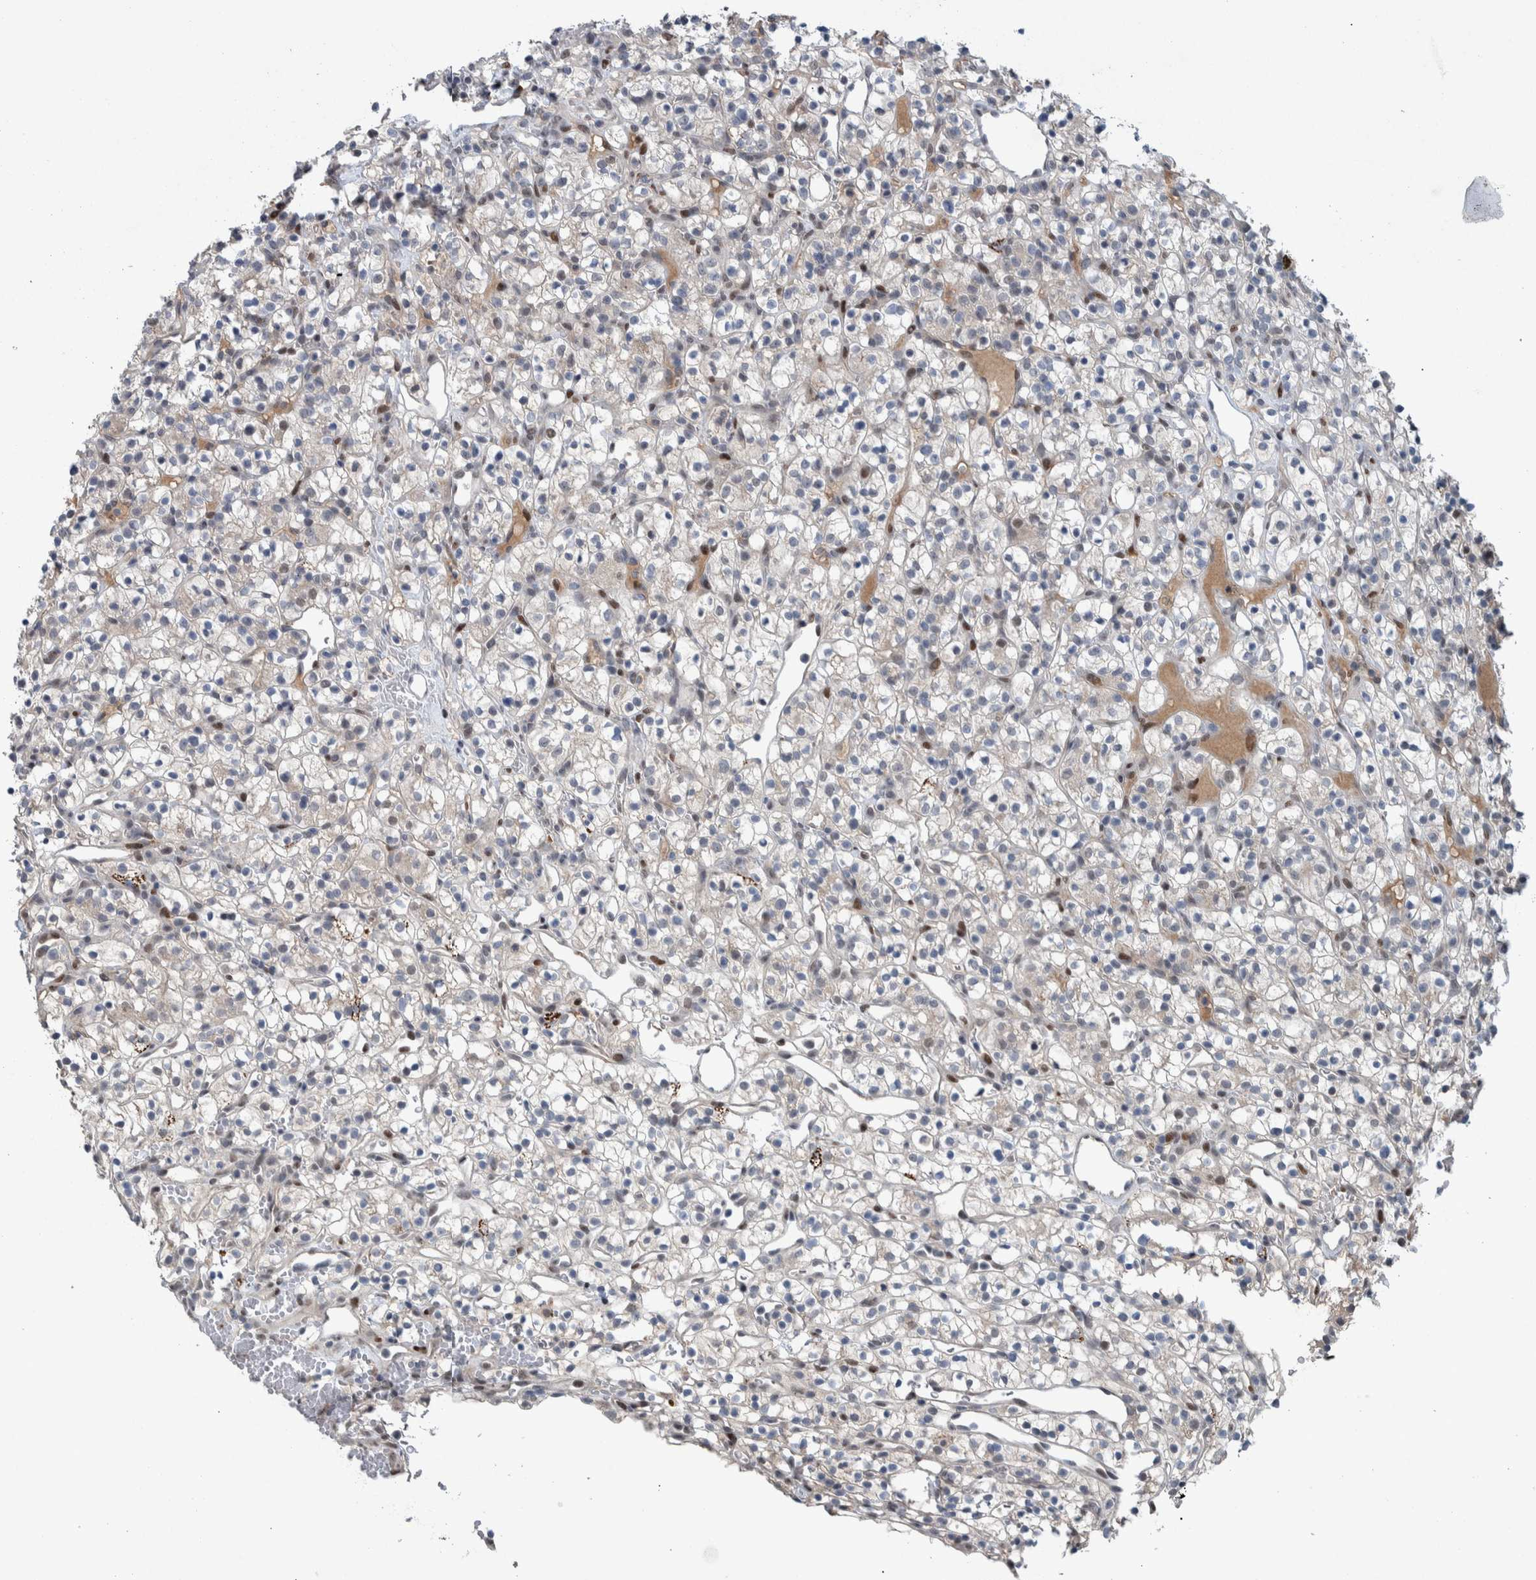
{"staining": {"intensity": "weak", "quantity": "<25%", "location": "cytoplasmic/membranous,nuclear"}, "tissue": "renal cancer", "cell_type": "Tumor cells", "image_type": "cancer", "snomed": [{"axis": "morphology", "description": "Adenocarcinoma, NOS"}, {"axis": "topography", "description": "Kidney"}], "caption": "A photomicrograph of human renal adenocarcinoma is negative for staining in tumor cells.", "gene": "ESRP1", "patient": {"sex": "female", "age": 57}}